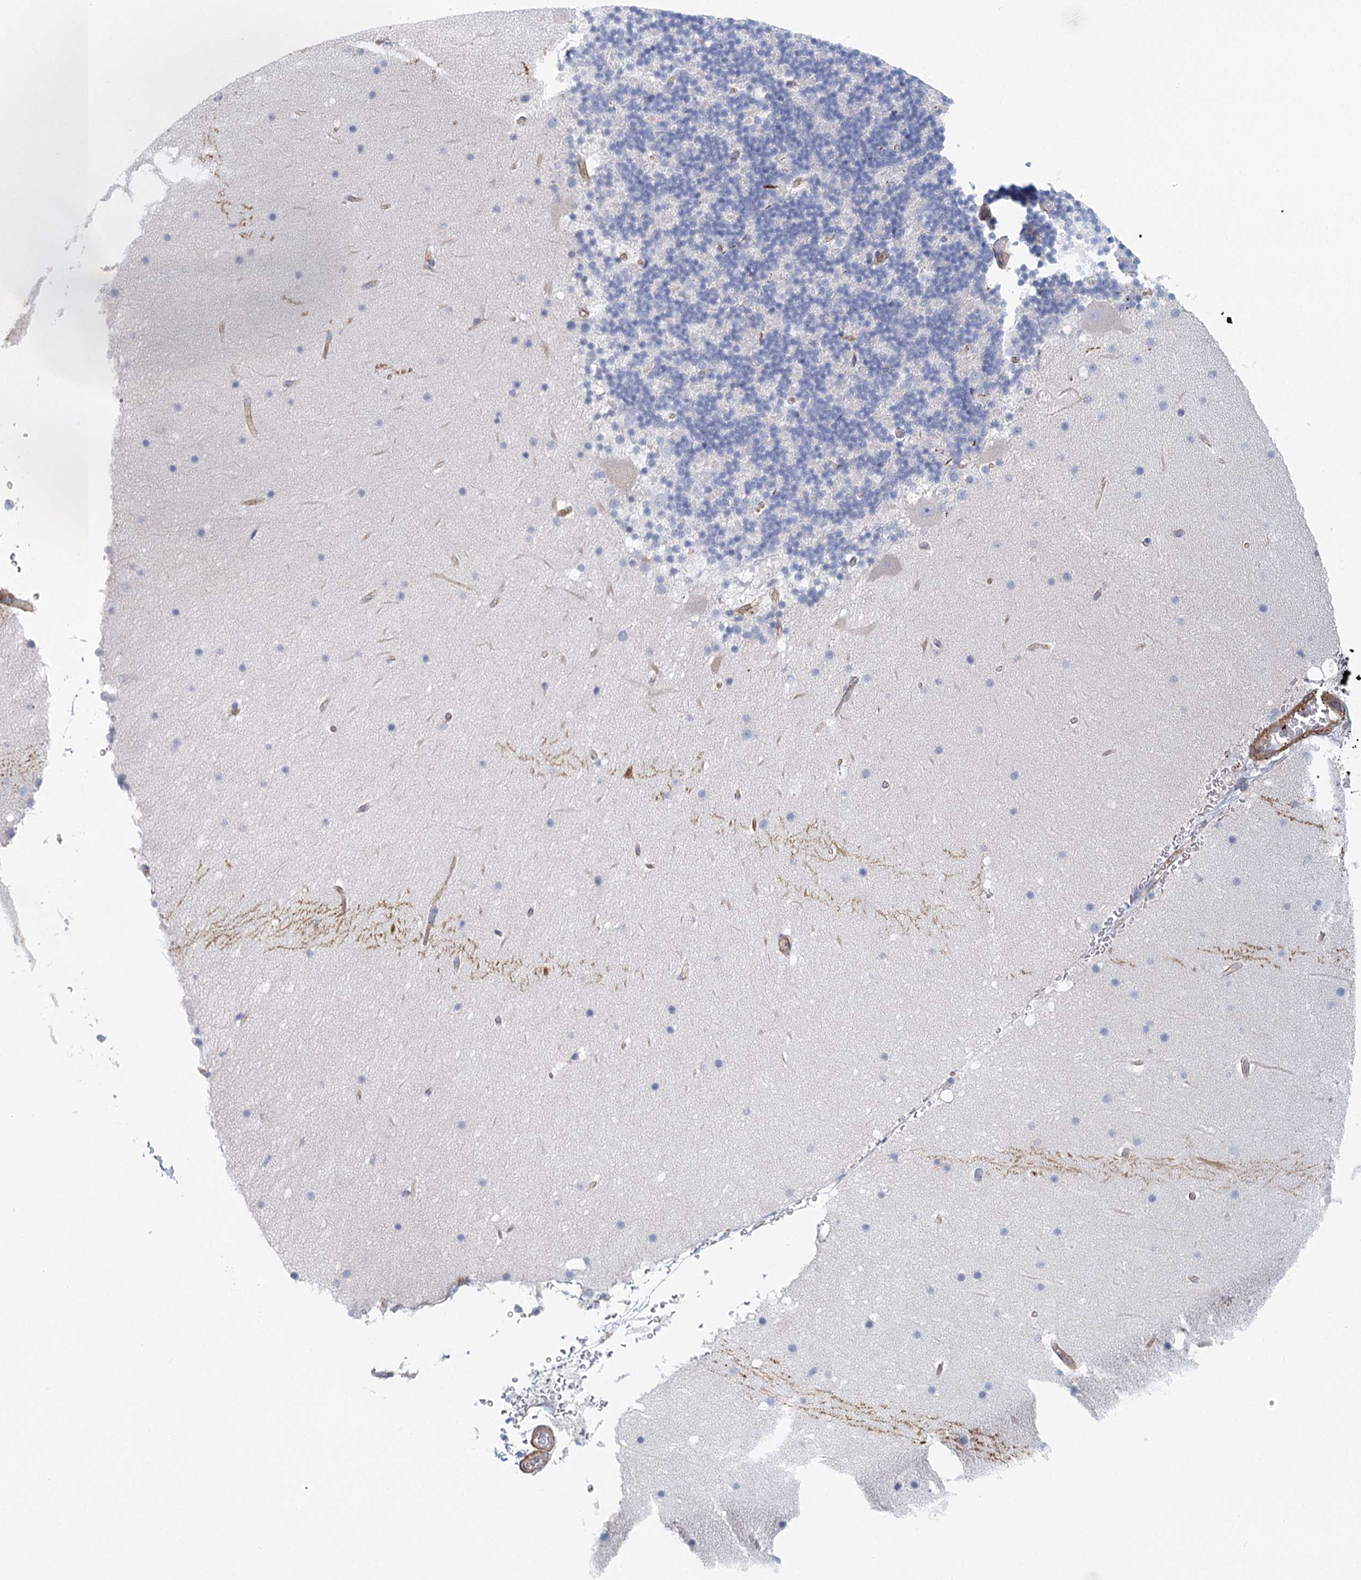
{"staining": {"intensity": "negative", "quantity": "none", "location": "none"}, "tissue": "cerebellum", "cell_type": "Cells in granular layer", "image_type": "normal", "snomed": [{"axis": "morphology", "description": "Normal tissue, NOS"}, {"axis": "topography", "description": "Cerebellum"}], "caption": "This is an immunohistochemistry (IHC) histopathology image of normal cerebellum. There is no staining in cells in granular layer.", "gene": "IFT46", "patient": {"sex": "male", "age": 57}}